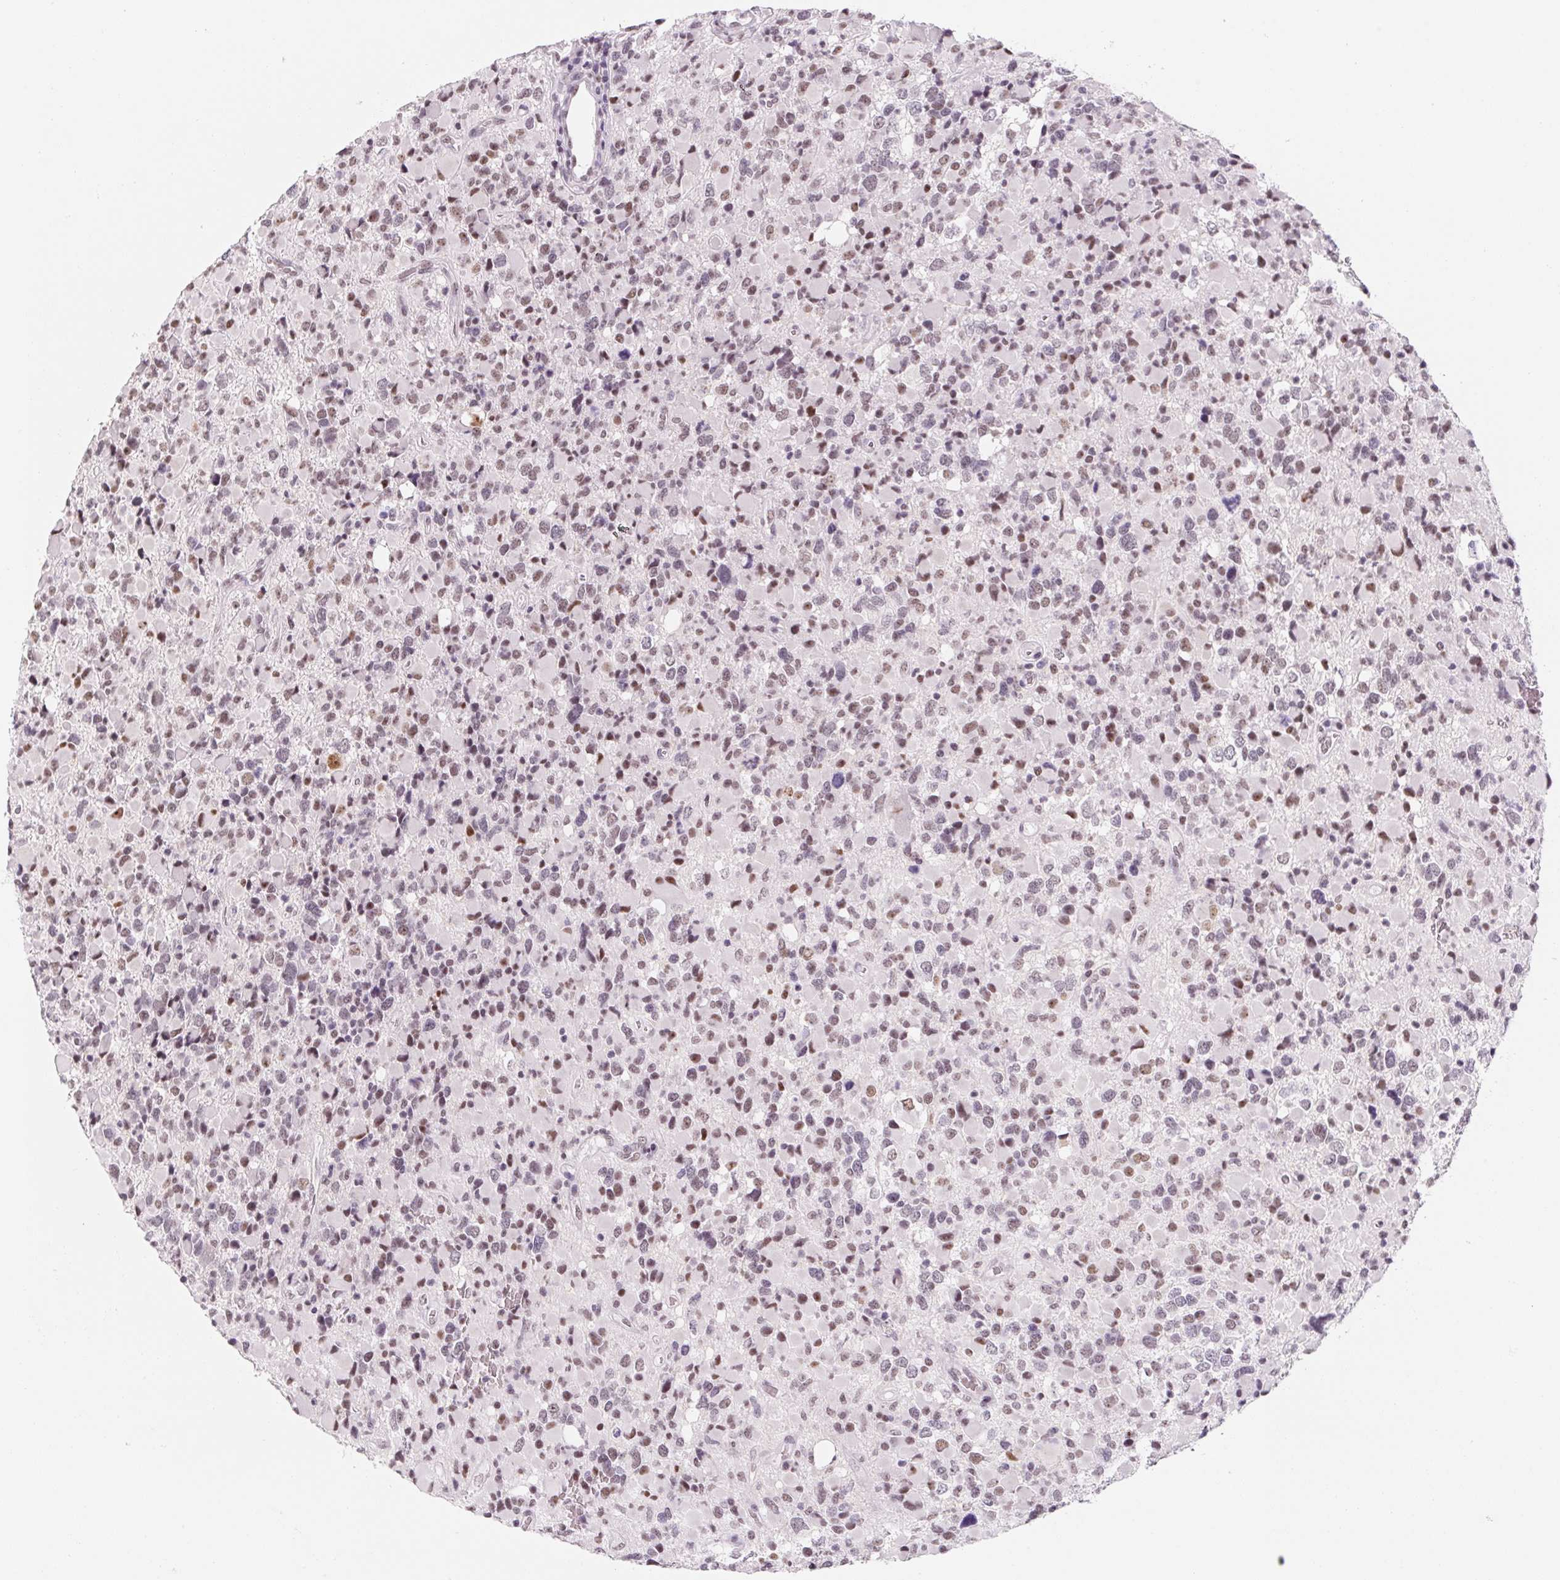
{"staining": {"intensity": "weak", "quantity": "25%-75%", "location": "nuclear"}, "tissue": "glioma", "cell_type": "Tumor cells", "image_type": "cancer", "snomed": [{"axis": "morphology", "description": "Glioma, malignant, High grade"}, {"axis": "topography", "description": "Brain"}], "caption": "IHC histopathology image of malignant glioma (high-grade) stained for a protein (brown), which shows low levels of weak nuclear positivity in about 25%-75% of tumor cells.", "gene": "ZIC4", "patient": {"sex": "female", "age": 40}}